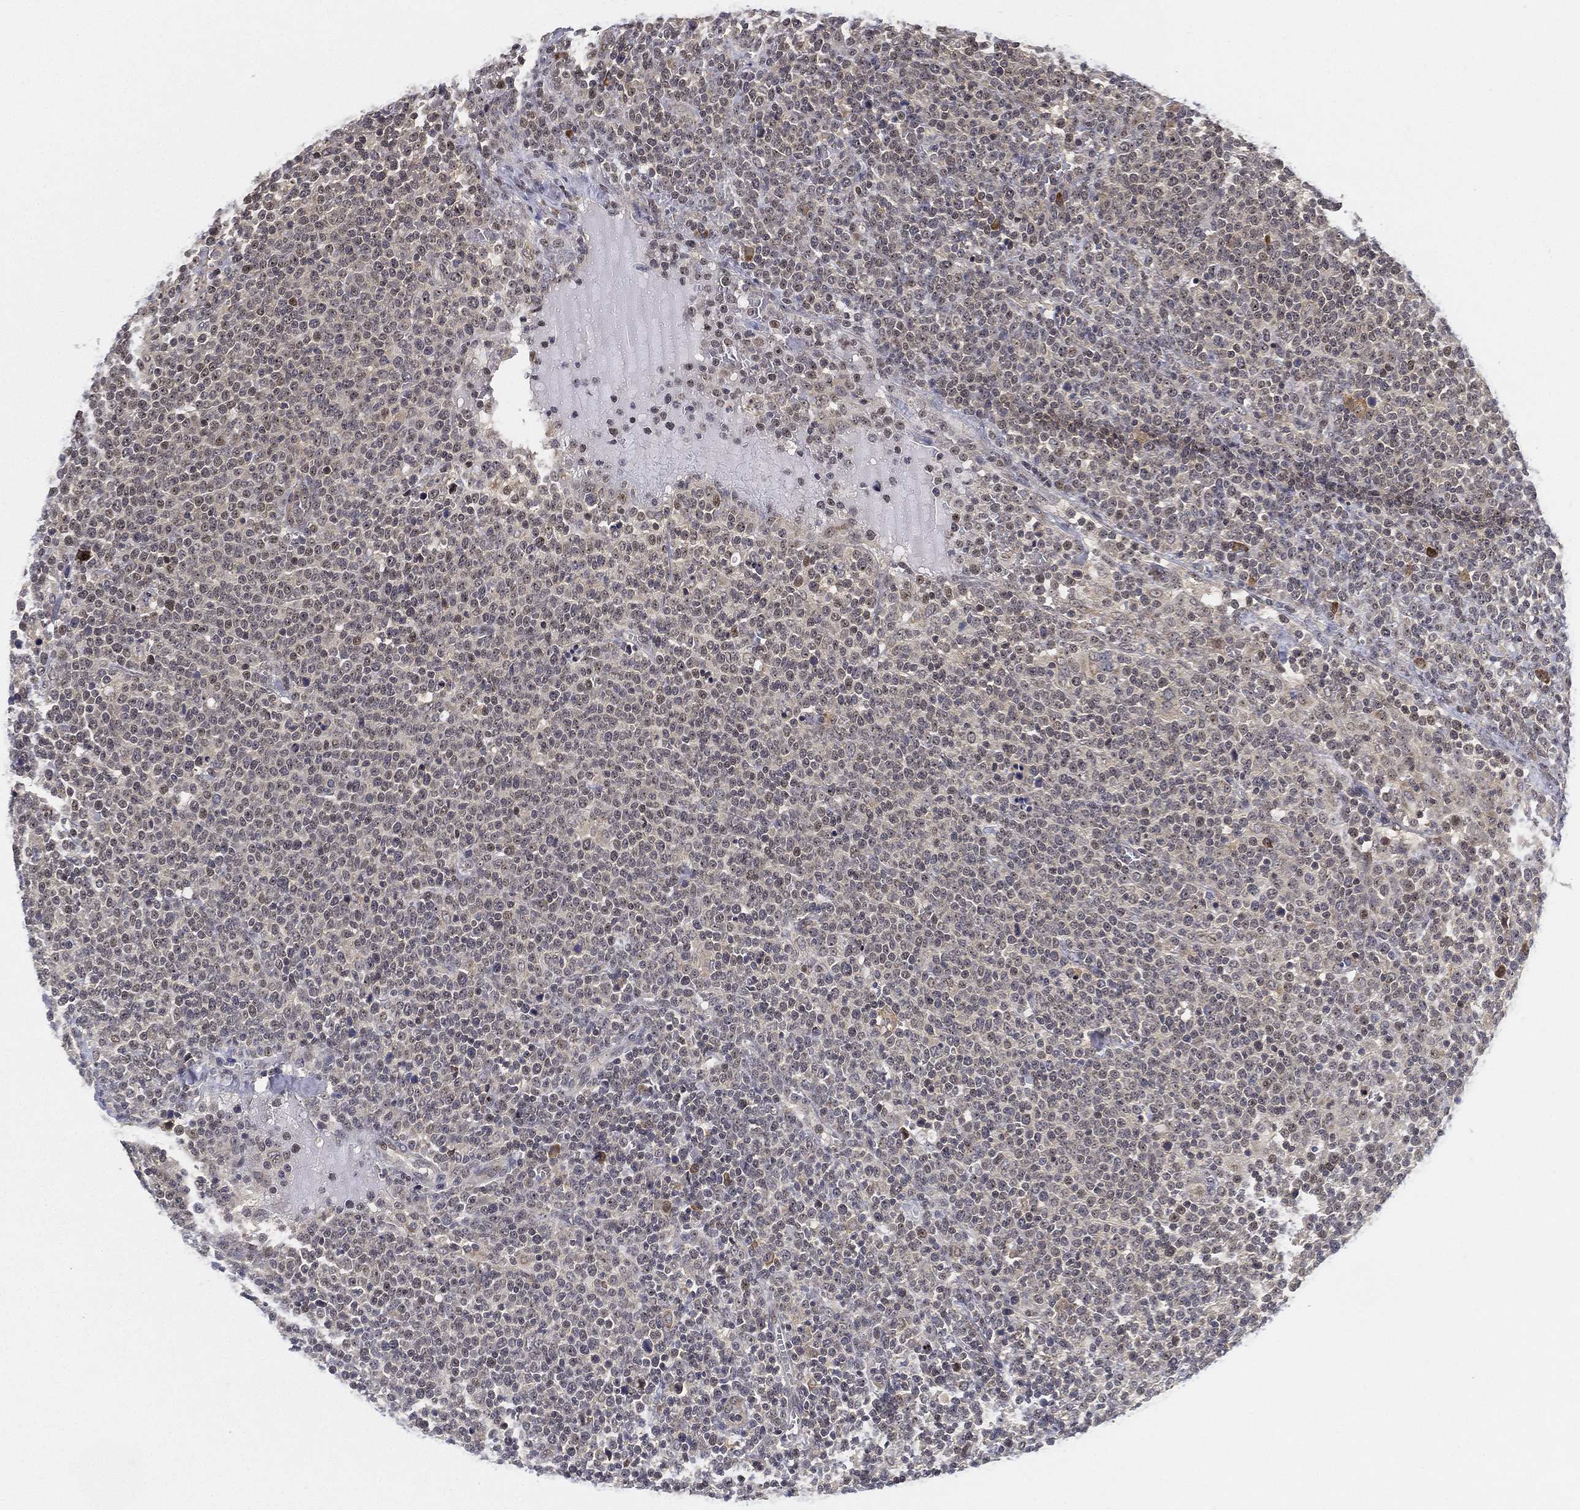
{"staining": {"intensity": "weak", "quantity": "<25%", "location": "nuclear"}, "tissue": "lymphoma", "cell_type": "Tumor cells", "image_type": "cancer", "snomed": [{"axis": "morphology", "description": "Malignant lymphoma, non-Hodgkin's type, High grade"}, {"axis": "topography", "description": "Lymph node"}], "caption": "An immunohistochemistry (IHC) histopathology image of lymphoma is shown. There is no staining in tumor cells of lymphoma. (DAB immunohistochemistry (IHC) with hematoxylin counter stain).", "gene": "PPP1R16B", "patient": {"sex": "male", "age": 61}}